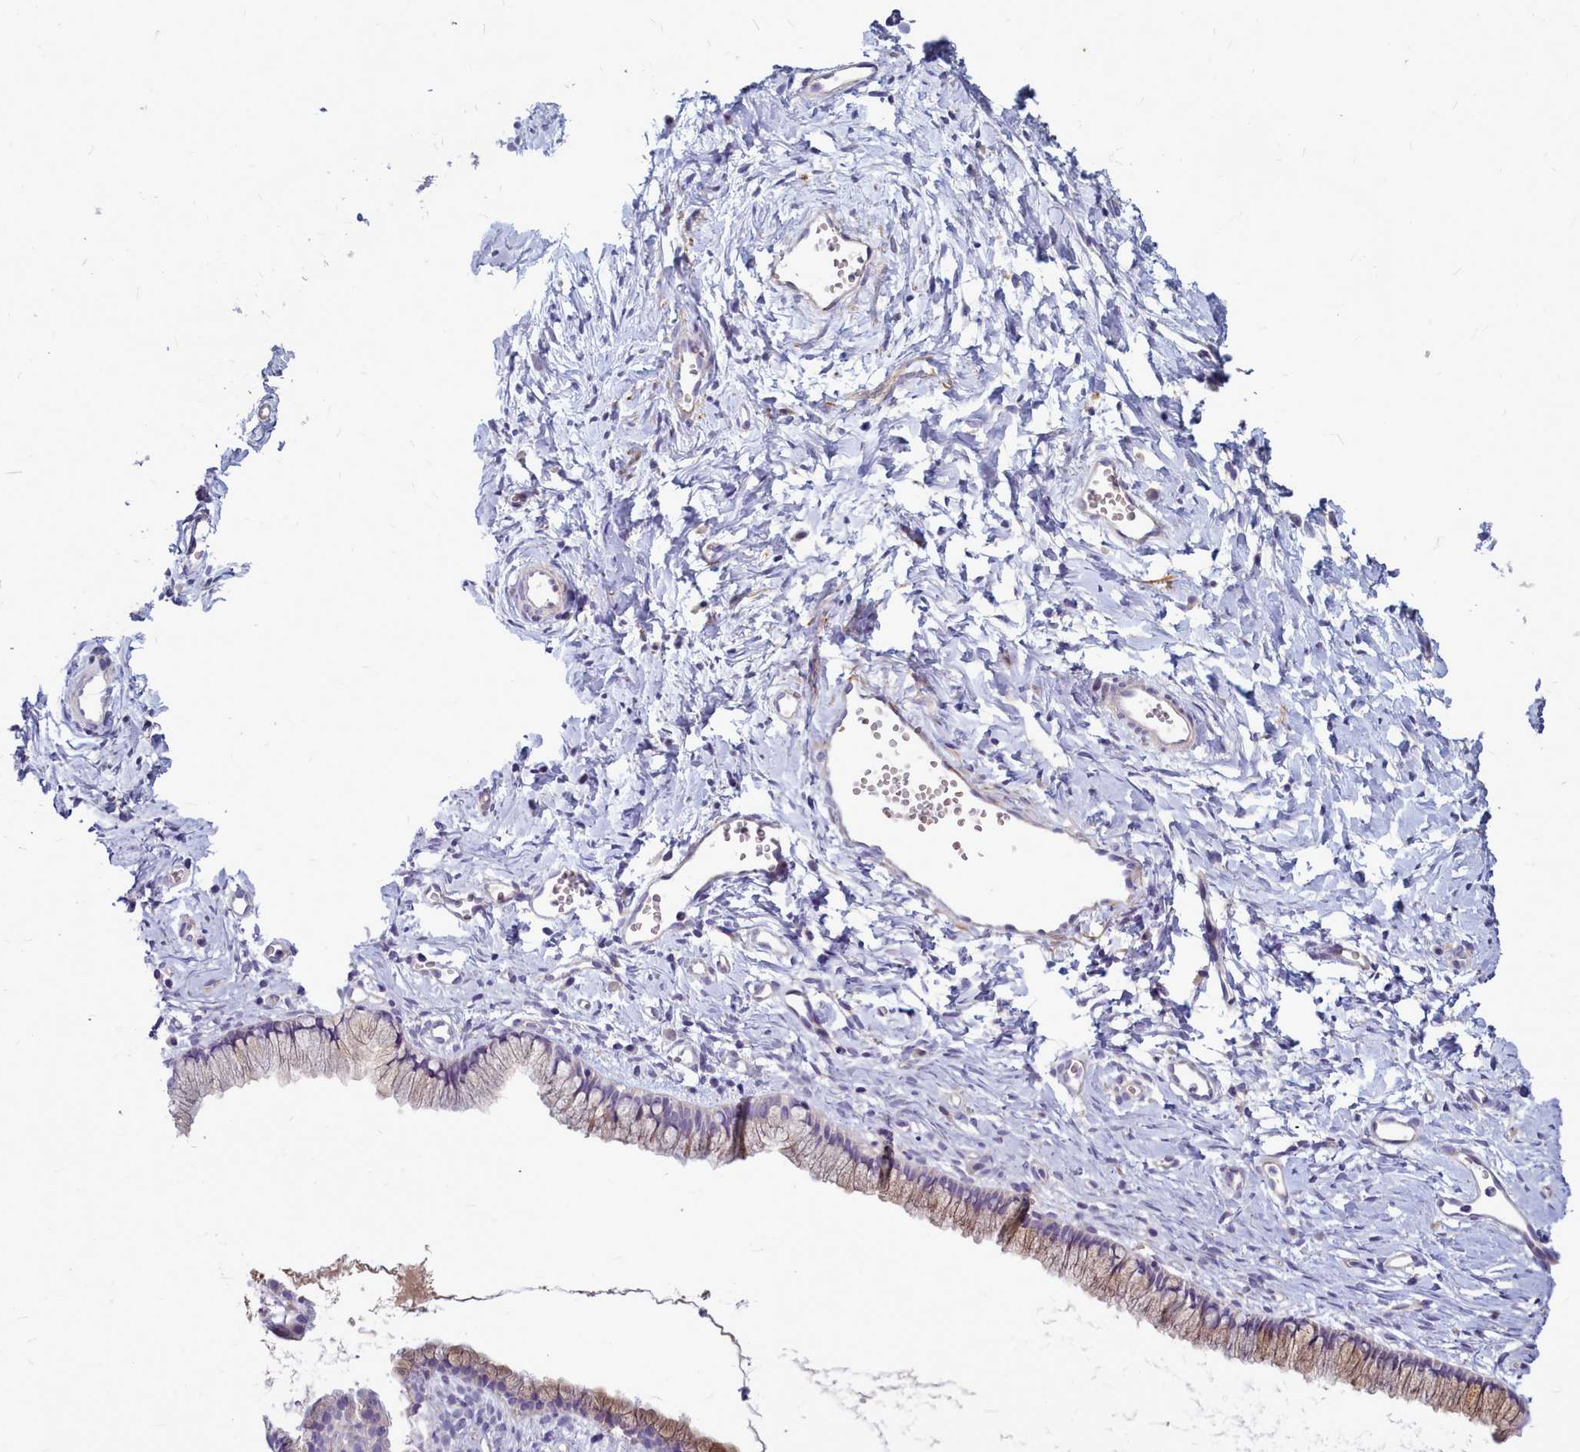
{"staining": {"intensity": "moderate", "quantity": "25%-75%", "location": "cytoplasmic/membranous"}, "tissue": "cervix", "cell_type": "Glandular cells", "image_type": "normal", "snomed": [{"axis": "morphology", "description": "Normal tissue, NOS"}, {"axis": "topography", "description": "Cervix"}], "caption": "High-power microscopy captured an immunohistochemistry (IHC) image of normal cervix, revealing moderate cytoplasmic/membranous expression in about 25%-75% of glandular cells. Using DAB (brown) and hematoxylin (blue) stains, captured at high magnification using brightfield microscopy.", "gene": "SMPD4", "patient": {"sex": "female", "age": 40}}